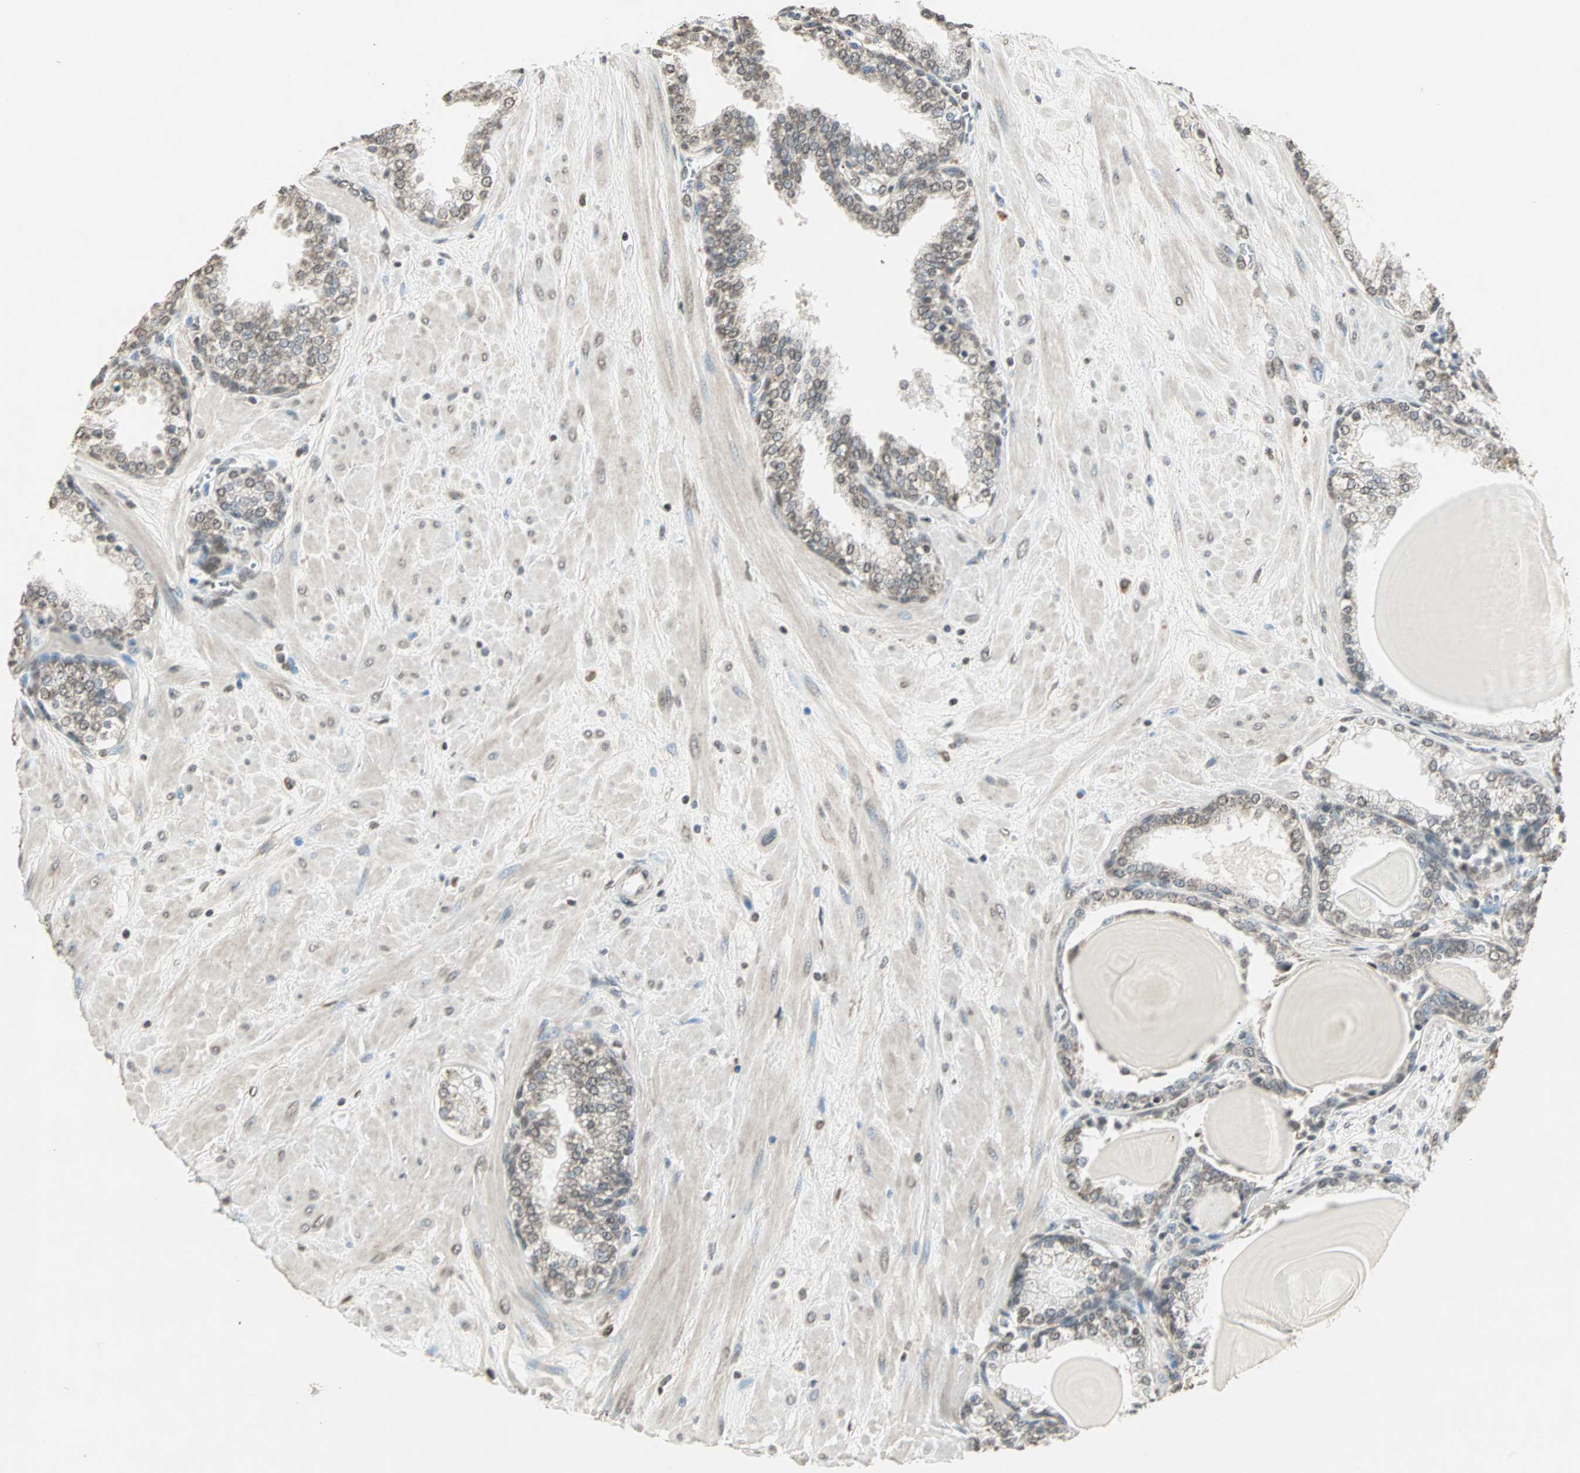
{"staining": {"intensity": "weak", "quantity": "25%-75%", "location": "cytoplasmic/membranous,nuclear"}, "tissue": "prostate", "cell_type": "Glandular cells", "image_type": "normal", "snomed": [{"axis": "morphology", "description": "Normal tissue, NOS"}, {"axis": "topography", "description": "Prostate"}], "caption": "Immunohistochemical staining of unremarkable prostate demonstrates weak cytoplasmic/membranous,nuclear protein expression in about 25%-75% of glandular cells. The staining was performed using DAB (3,3'-diaminobenzidine), with brown indicating positive protein expression. Nuclei are stained blue with hematoxylin.", "gene": "PRELID1", "patient": {"sex": "male", "age": 51}}